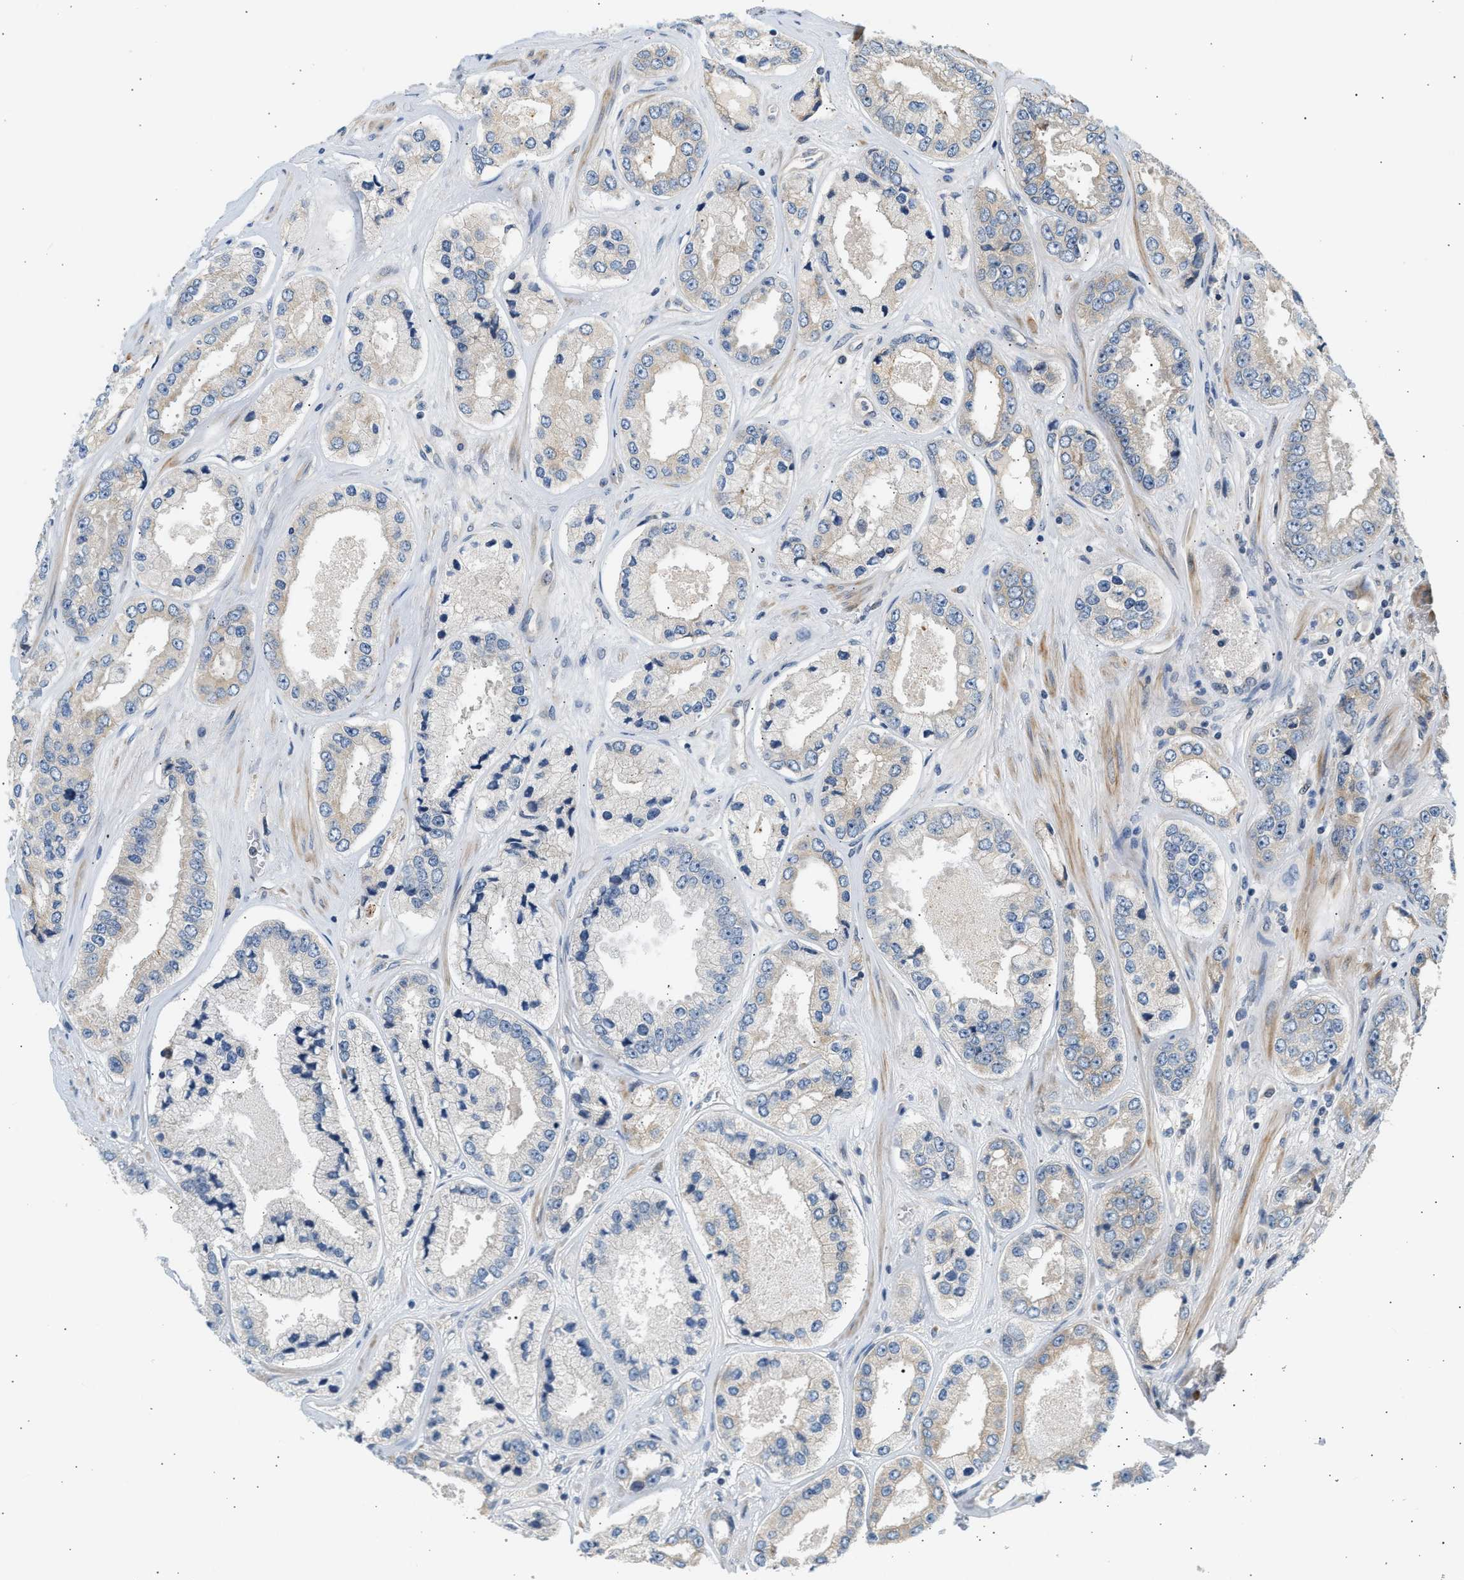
{"staining": {"intensity": "negative", "quantity": "none", "location": "none"}, "tissue": "prostate cancer", "cell_type": "Tumor cells", "image_type": "cancer", "snomed": [{"axis": "morphology", "description": "Adenocarcinoma, High grade"}, {"axis": "topography", "description": "Prostate"}], "caption": "This is a histopathology image of immunohistochemistry (IHC) staining of high-grade adenocarcinoma (prostate), which shows no expression in tumor cells.", "gene": "WDR31", "patient": {"sex": "male", "age": 61}}